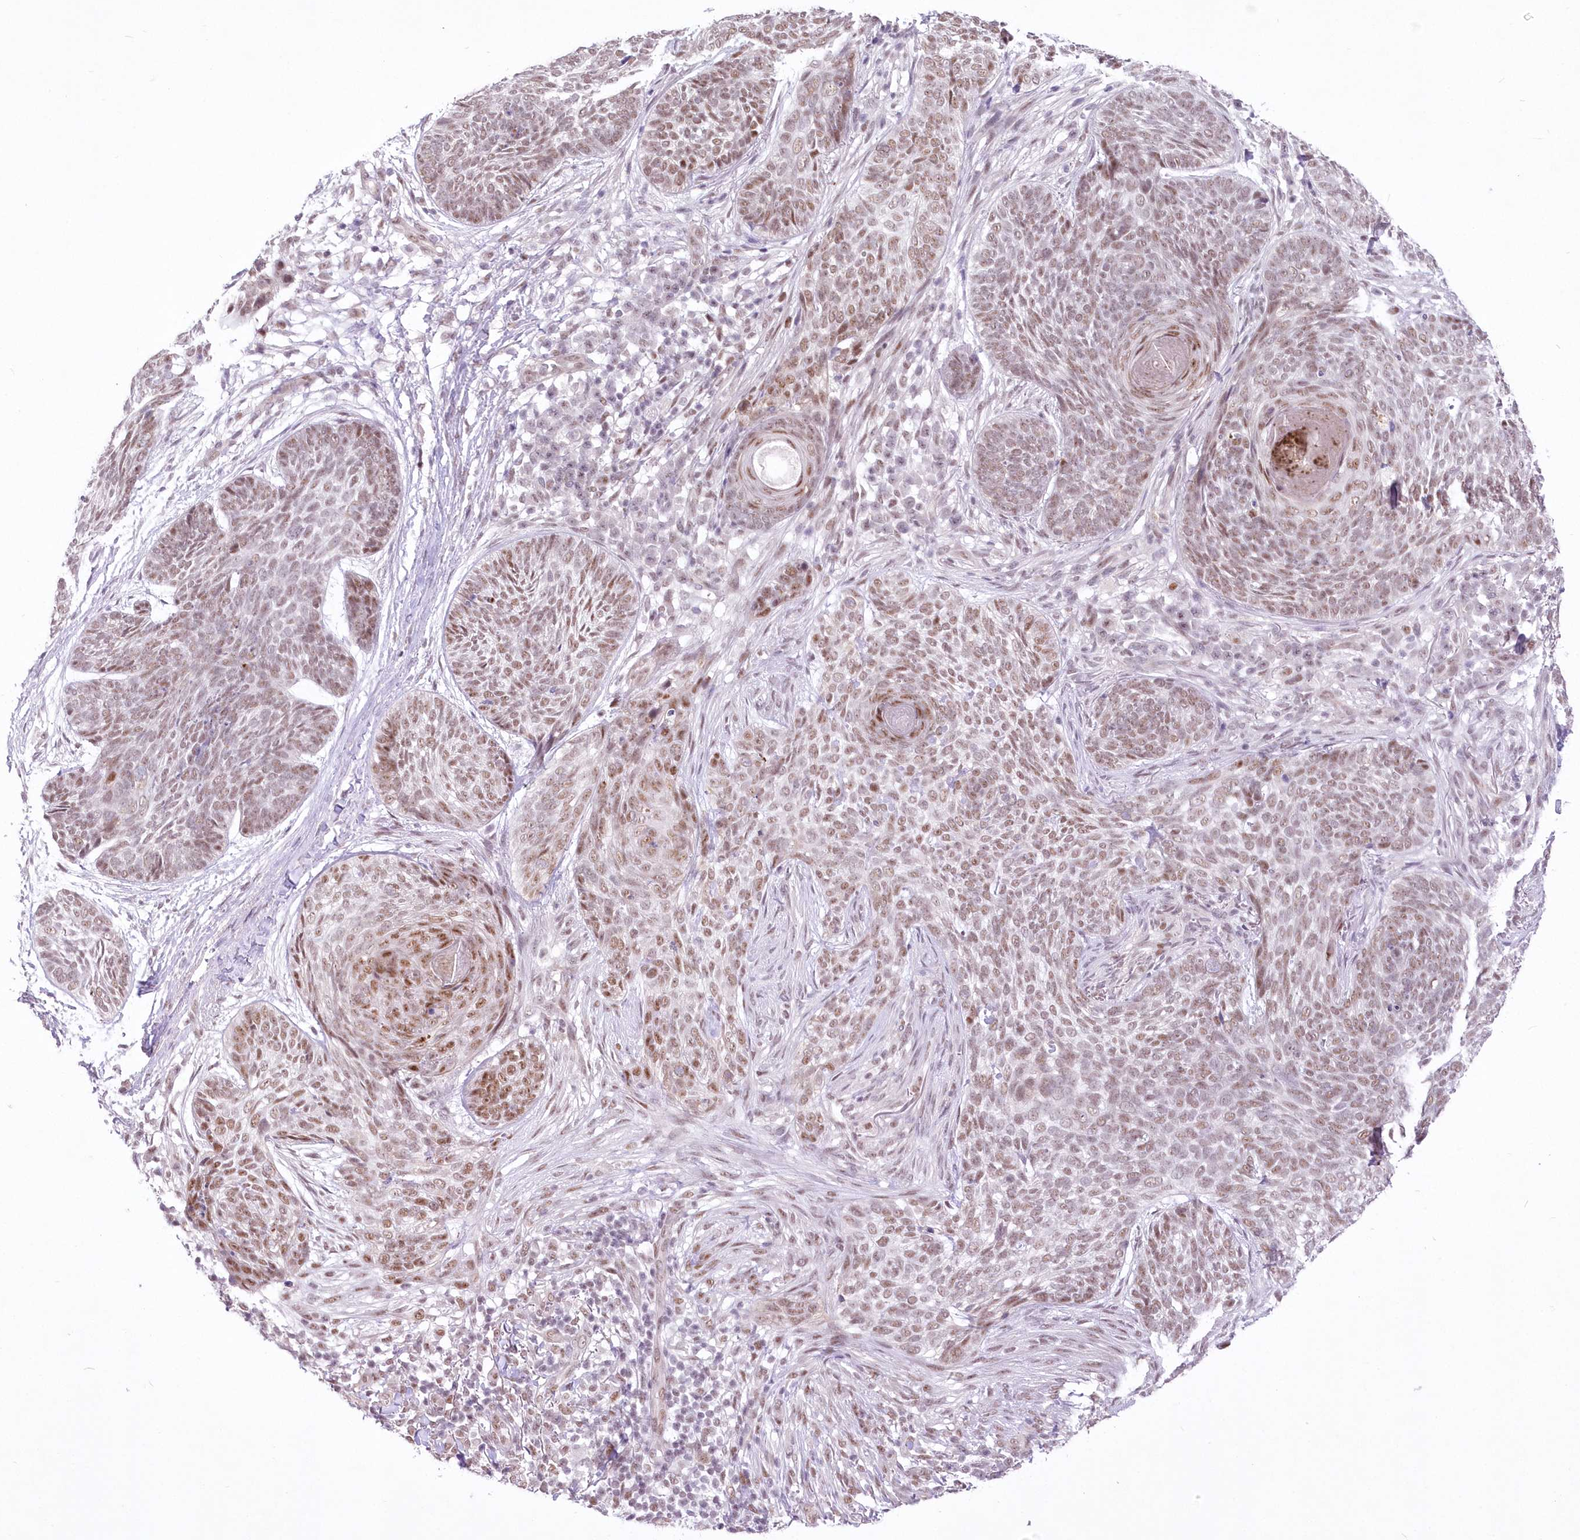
{"staining": {"intensity": "moderate", "quantity": ">75%", "location": "nuclear"}, "tissue": "skin cancer", "cell_type": "Tumor cells", "image_type": "cancer", "snomed": [{"axis": "morphology", "description": "Basal cell carcinoma"}, {"axis": "topography", "description": "Skin"}], "caption": "Protein expression analysis of human basal cell carcinoma (skin) reveals moderate nuclear positivity in approximately >75% of tumor cells.", "gene": "NSUN2", "patient": {"sex": "female", "age": 64}}